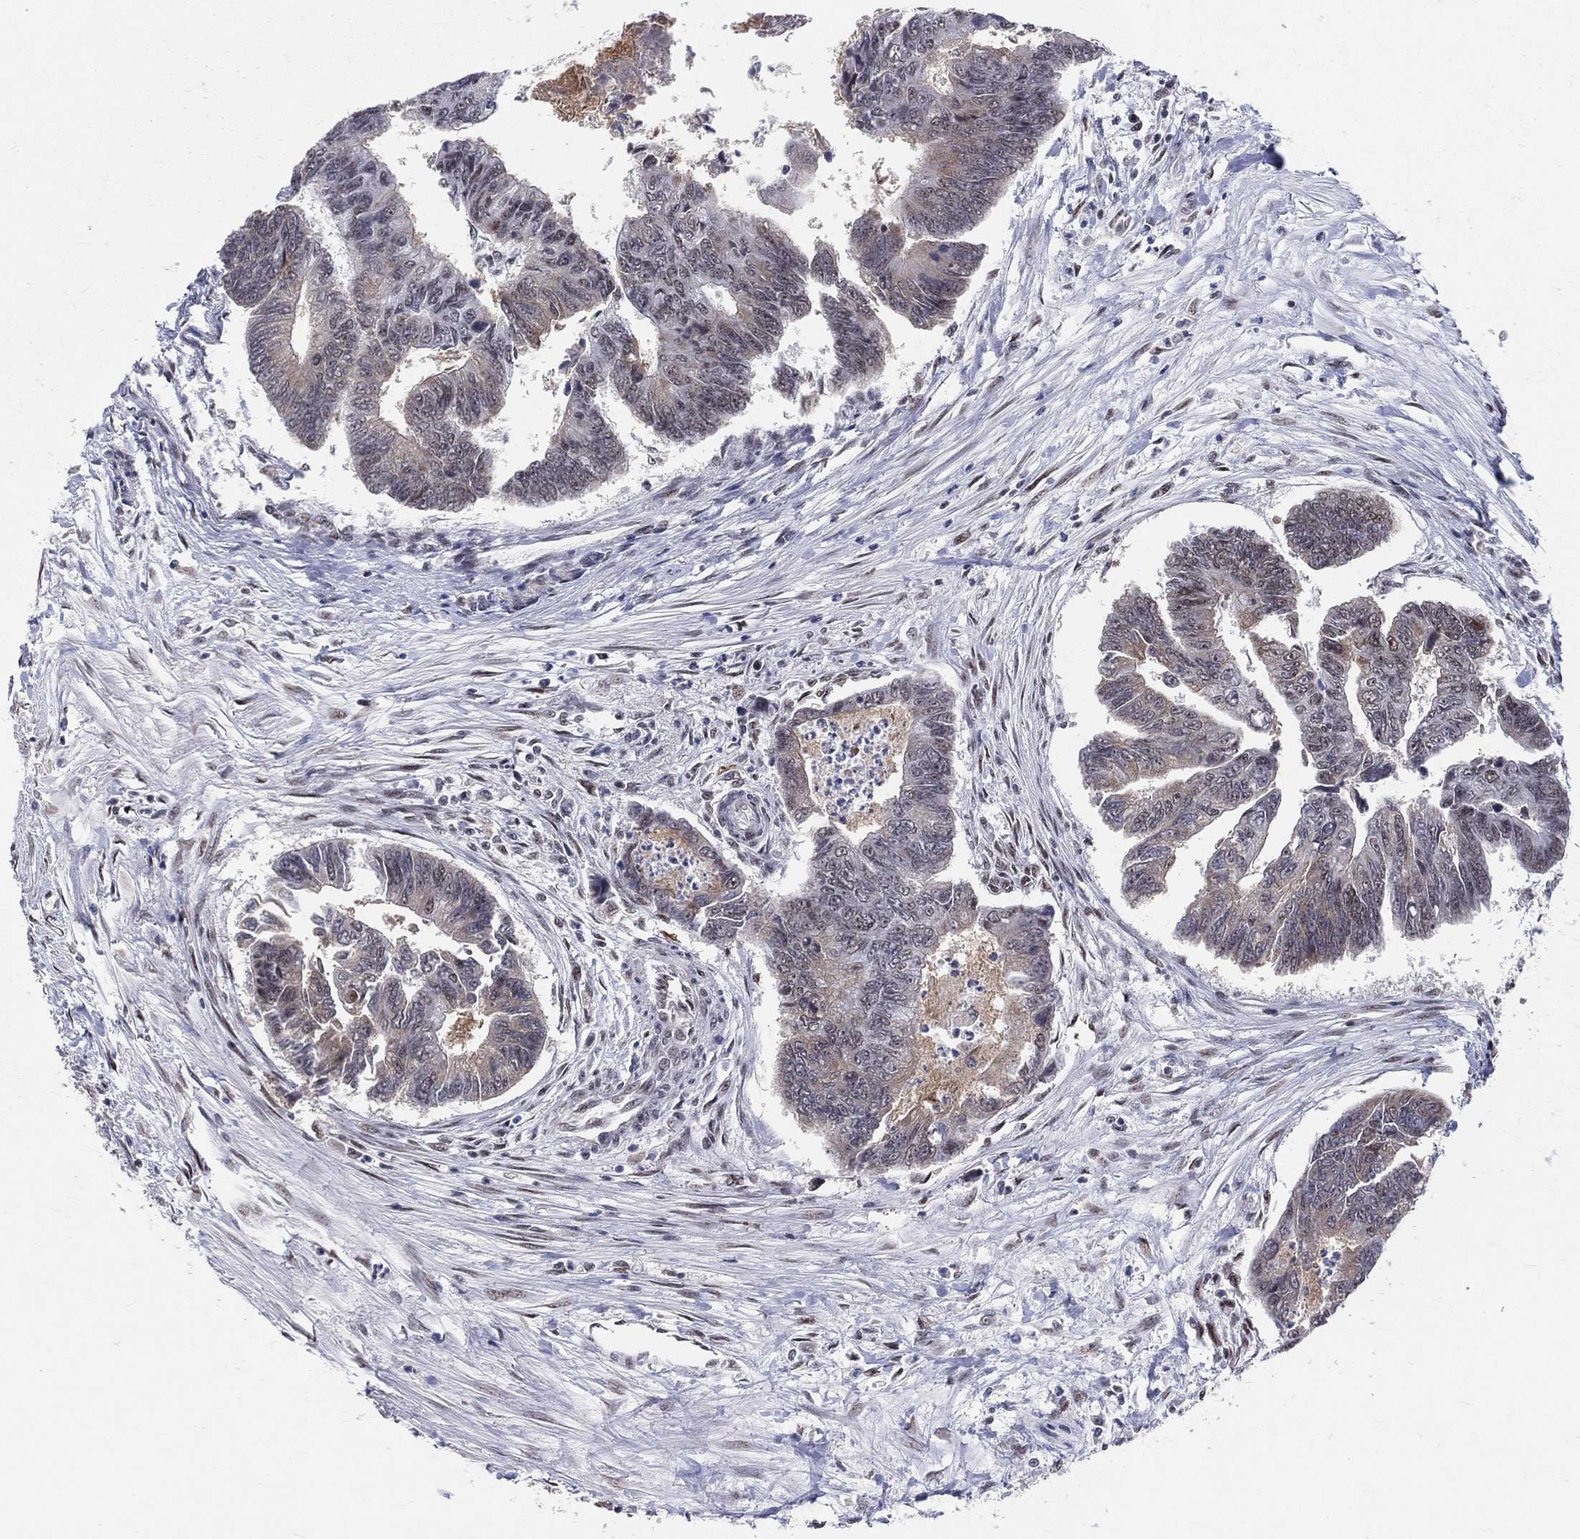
{"staining": {"intensity": "negative", "quantity": "none", "location": "none"}, "tissue": "colorectal cancer", "cell_type": "Tumor cells", "image_type": "cancer", "snomed": [{"axis": "morphology", "description": "Adenocarcinoma, NOS"}, {"axis": "topography", "description": "Colon"}], "caption": "The histopathology image demonstrates no significant expression in tumor cells of colorectal adenocarcinoma.", "gene": "CDK7", "patient": {"sex": "female", "age": 65}}